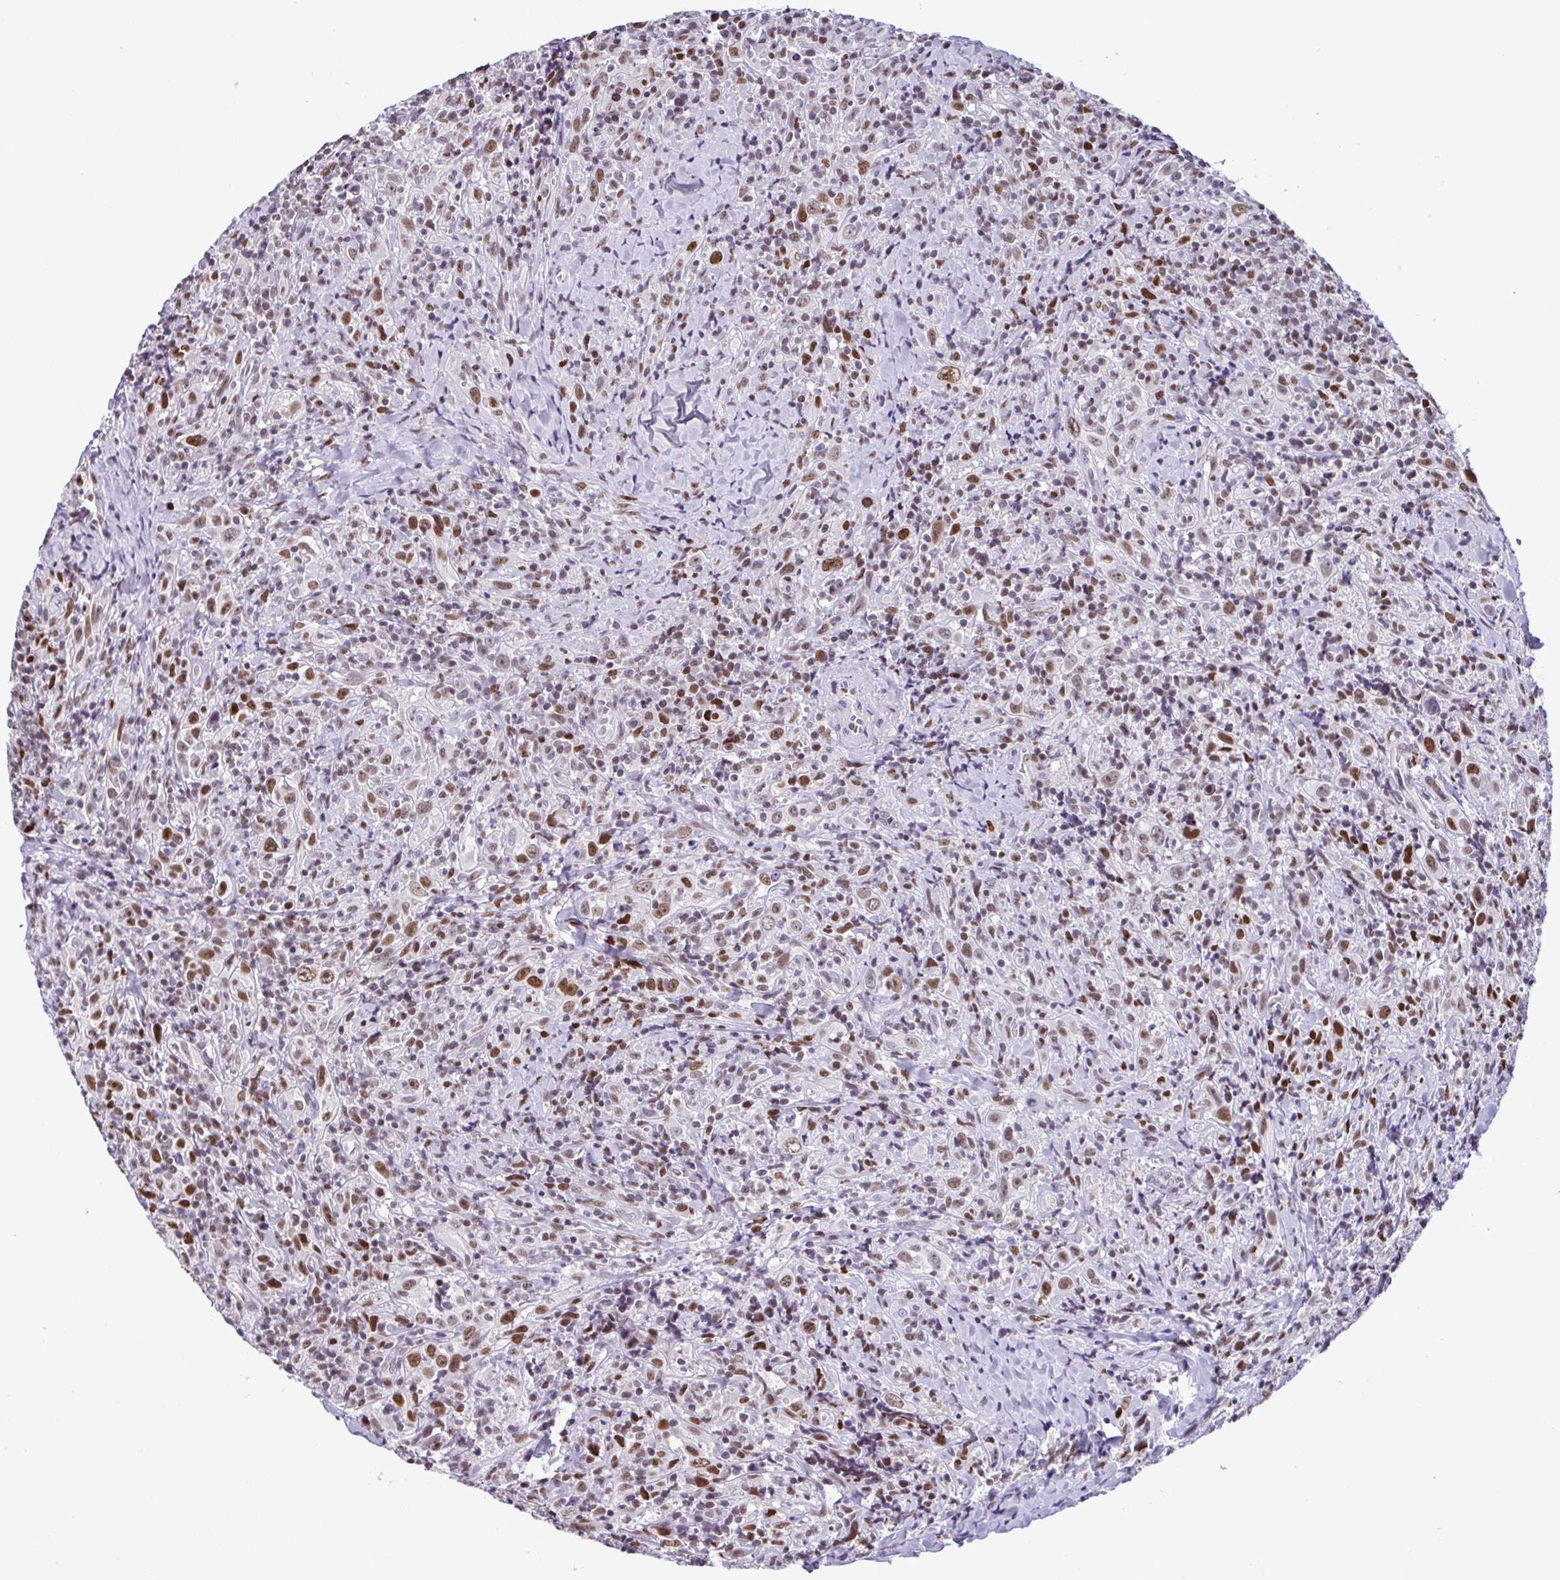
{"staining": {"intensity": "moderate", "quantity": ">75%", "location": "nuclear"}, "tissue": "head and neck cancer", "cell_type": "Tumor cells", "image_type": "cancer", "snomed": [{"axis": "morphology", "description": "Squamous cell carcinoma, NOS"}, {"axis": "topography", "description": "Head-Neck"}], "caption": "Human head and neck cancer (squamous cell carcinoma) stained with a protein marker displays moderate staining in tumor cells.", "gene": "IRF1", "patient": {"sex": "female", "age": 95}}